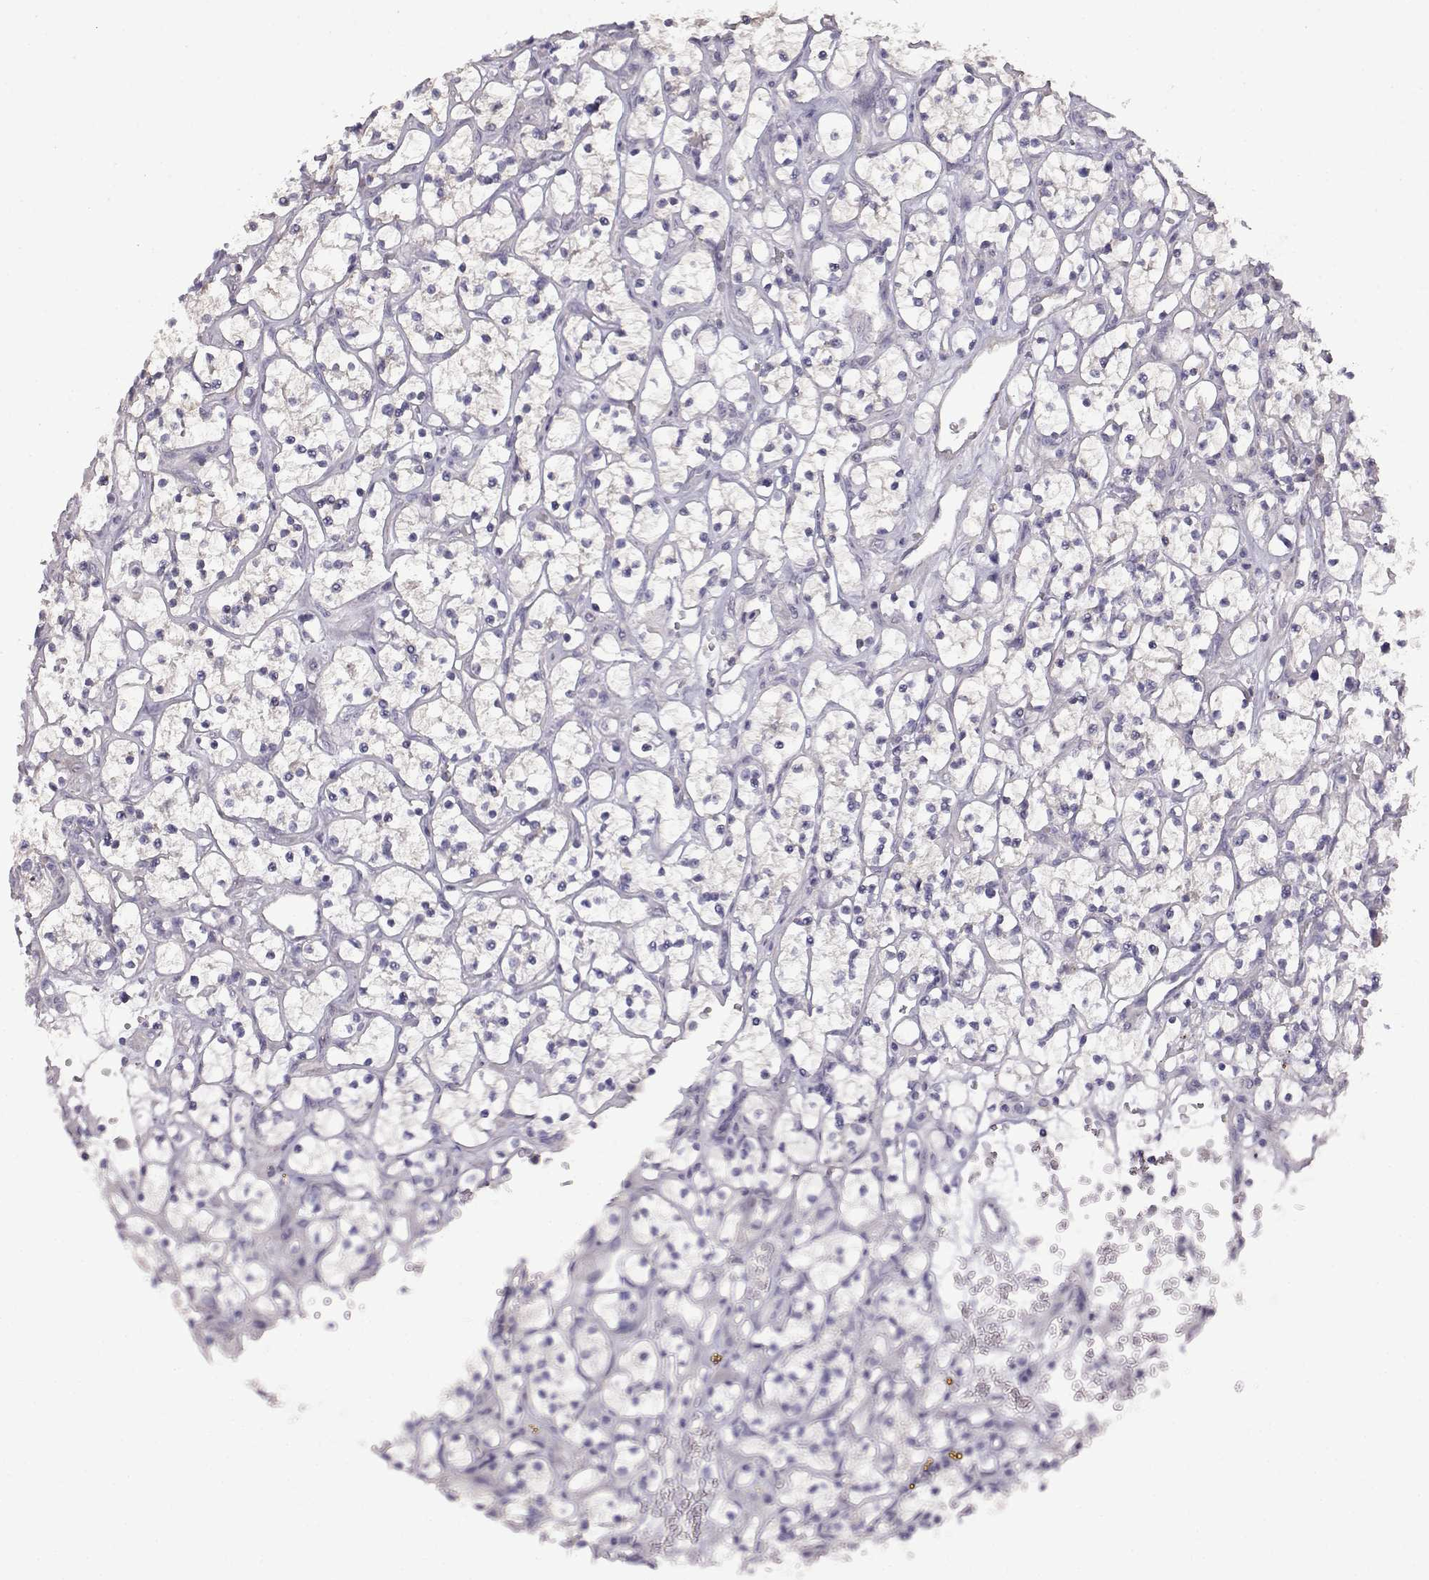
{"staining": {"intensity": "negative", "quantity": "none", "location": "none"}, "tissue": "renal cancer", "cell_type": "Tumor cells", "image_type": "cancer", "snomed": [{"axis": "morphology", "description": "Adenocarcinoma, NOS"}, {"axis": "topography", "description": "Kidney"}], "caption": "A histopathology image of renal adenocarcinoma stained for a protein shows no brown staining in tumor cells.", "gene": "VGF", "patient": {"sex": "female", "age": 64}}